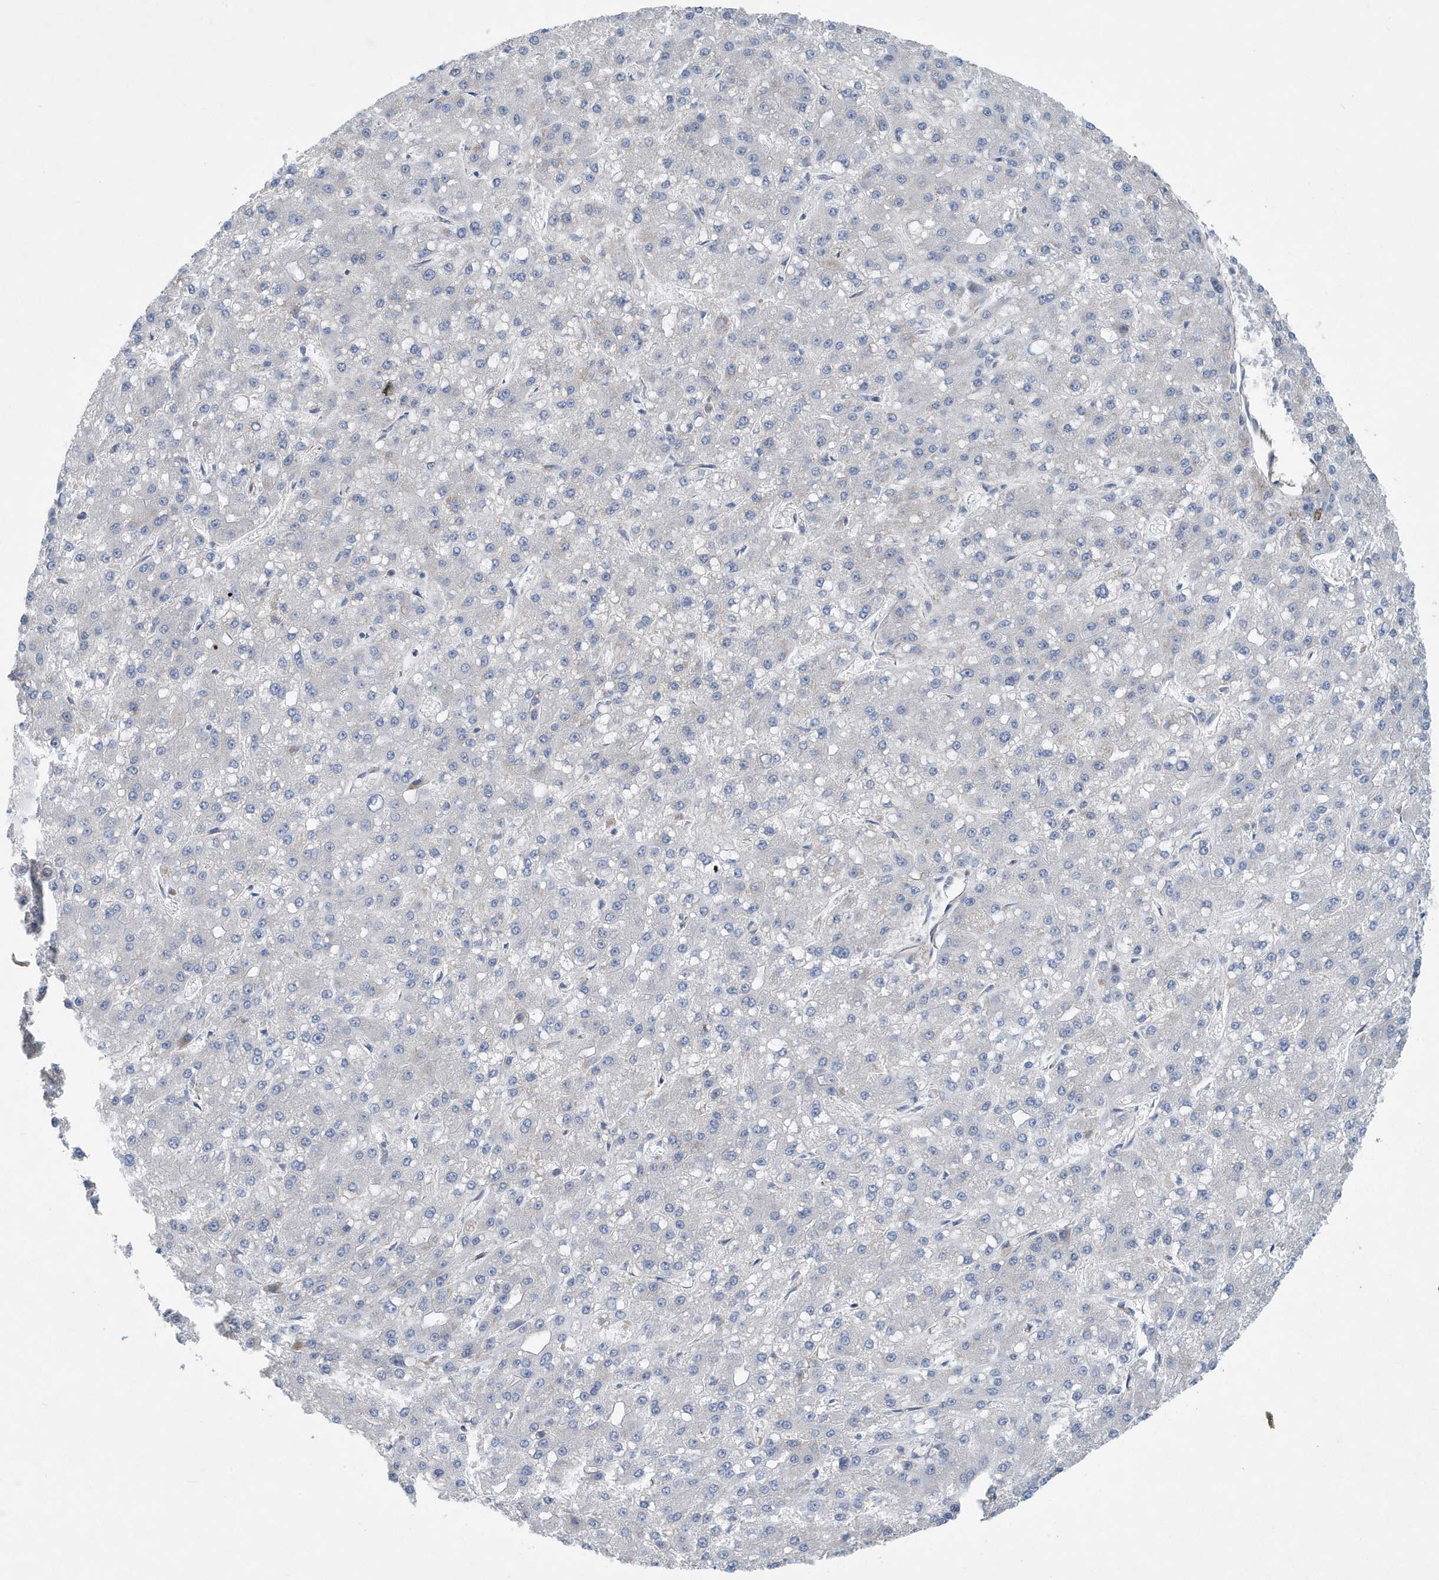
{"staining": {"intensity": "negative", "quantity": "none", "location": "none"}, "tissue": "liver cancer", "cell_type": "Tumor cells", "image_type": "cancer", "snomed": [{"axis": "morphology", "description": "Carcinoma, Hepatocellular, NOS"}, {"axis": "topography", "description": "Liver"}], "caption": "Human hepatocellular carcinoma (liver) stained for a protein using immunohistochemistry reveals no positivity in tumor cells.", "gene": "PPM1M", "patient": {"sex": "male", "age": 67}}